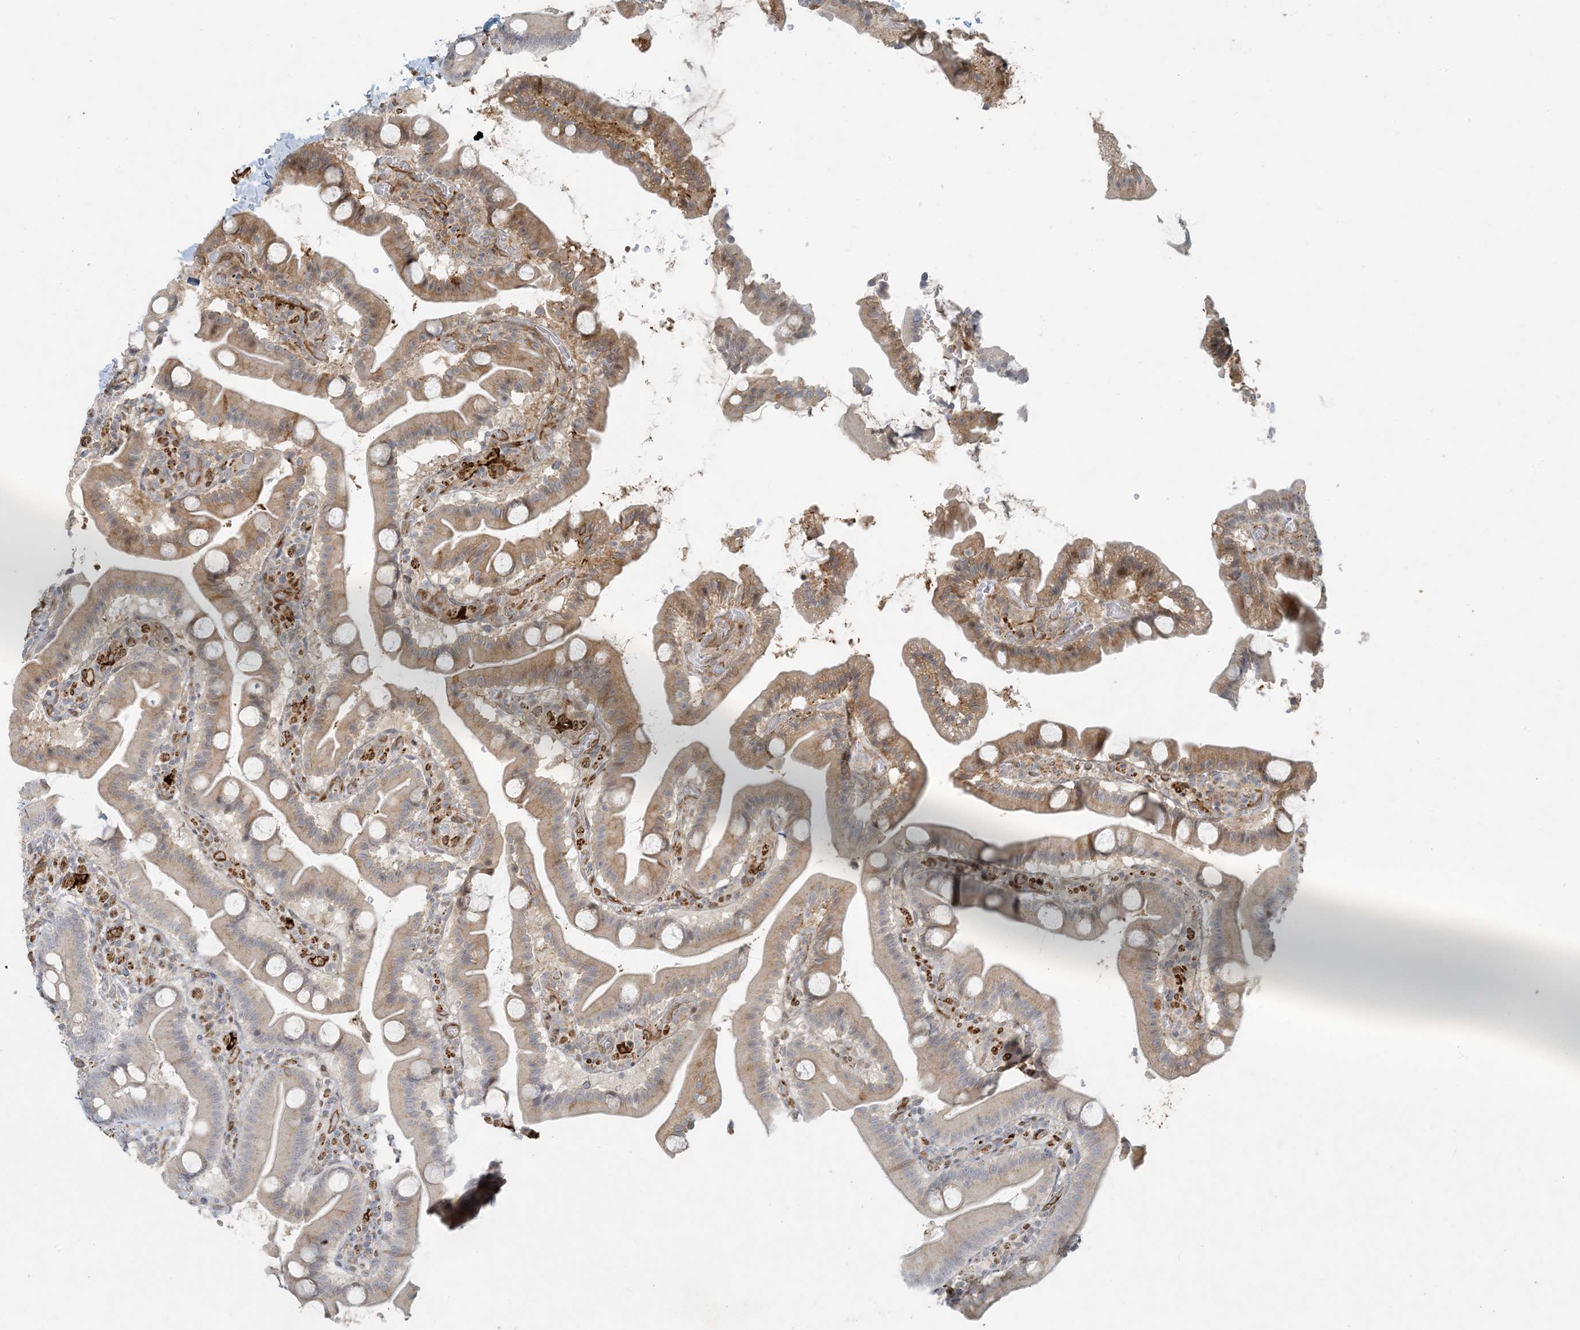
{"staining": {"intensity": "weak", "quantity": "<25%", "location": "cytoplasmic/membranous"}, "tissue": "duodenum", "cell_type": "Glandular cells", "image_type": "normal", "snomed": [{"axis": "morphology", "description": "Normal tissue, NOS"}, {"axis": "topography", "description": "Duodenum"}], "caption": "Immunohistochemistry image of benign duodenum: duodenum stained with DAB (3,3'-diaminobenzidine) displays no significant protein positivity in glandular cells. (Stains: DAB (3,3'-diaminobenzidine) immunohistochemistry (IHC) with hematoxylin counter stain, Microscopy: brightfield microscopy at high magnification).", "gene": "BCORL1", "patient": {"sex": "male", "age": 55}}